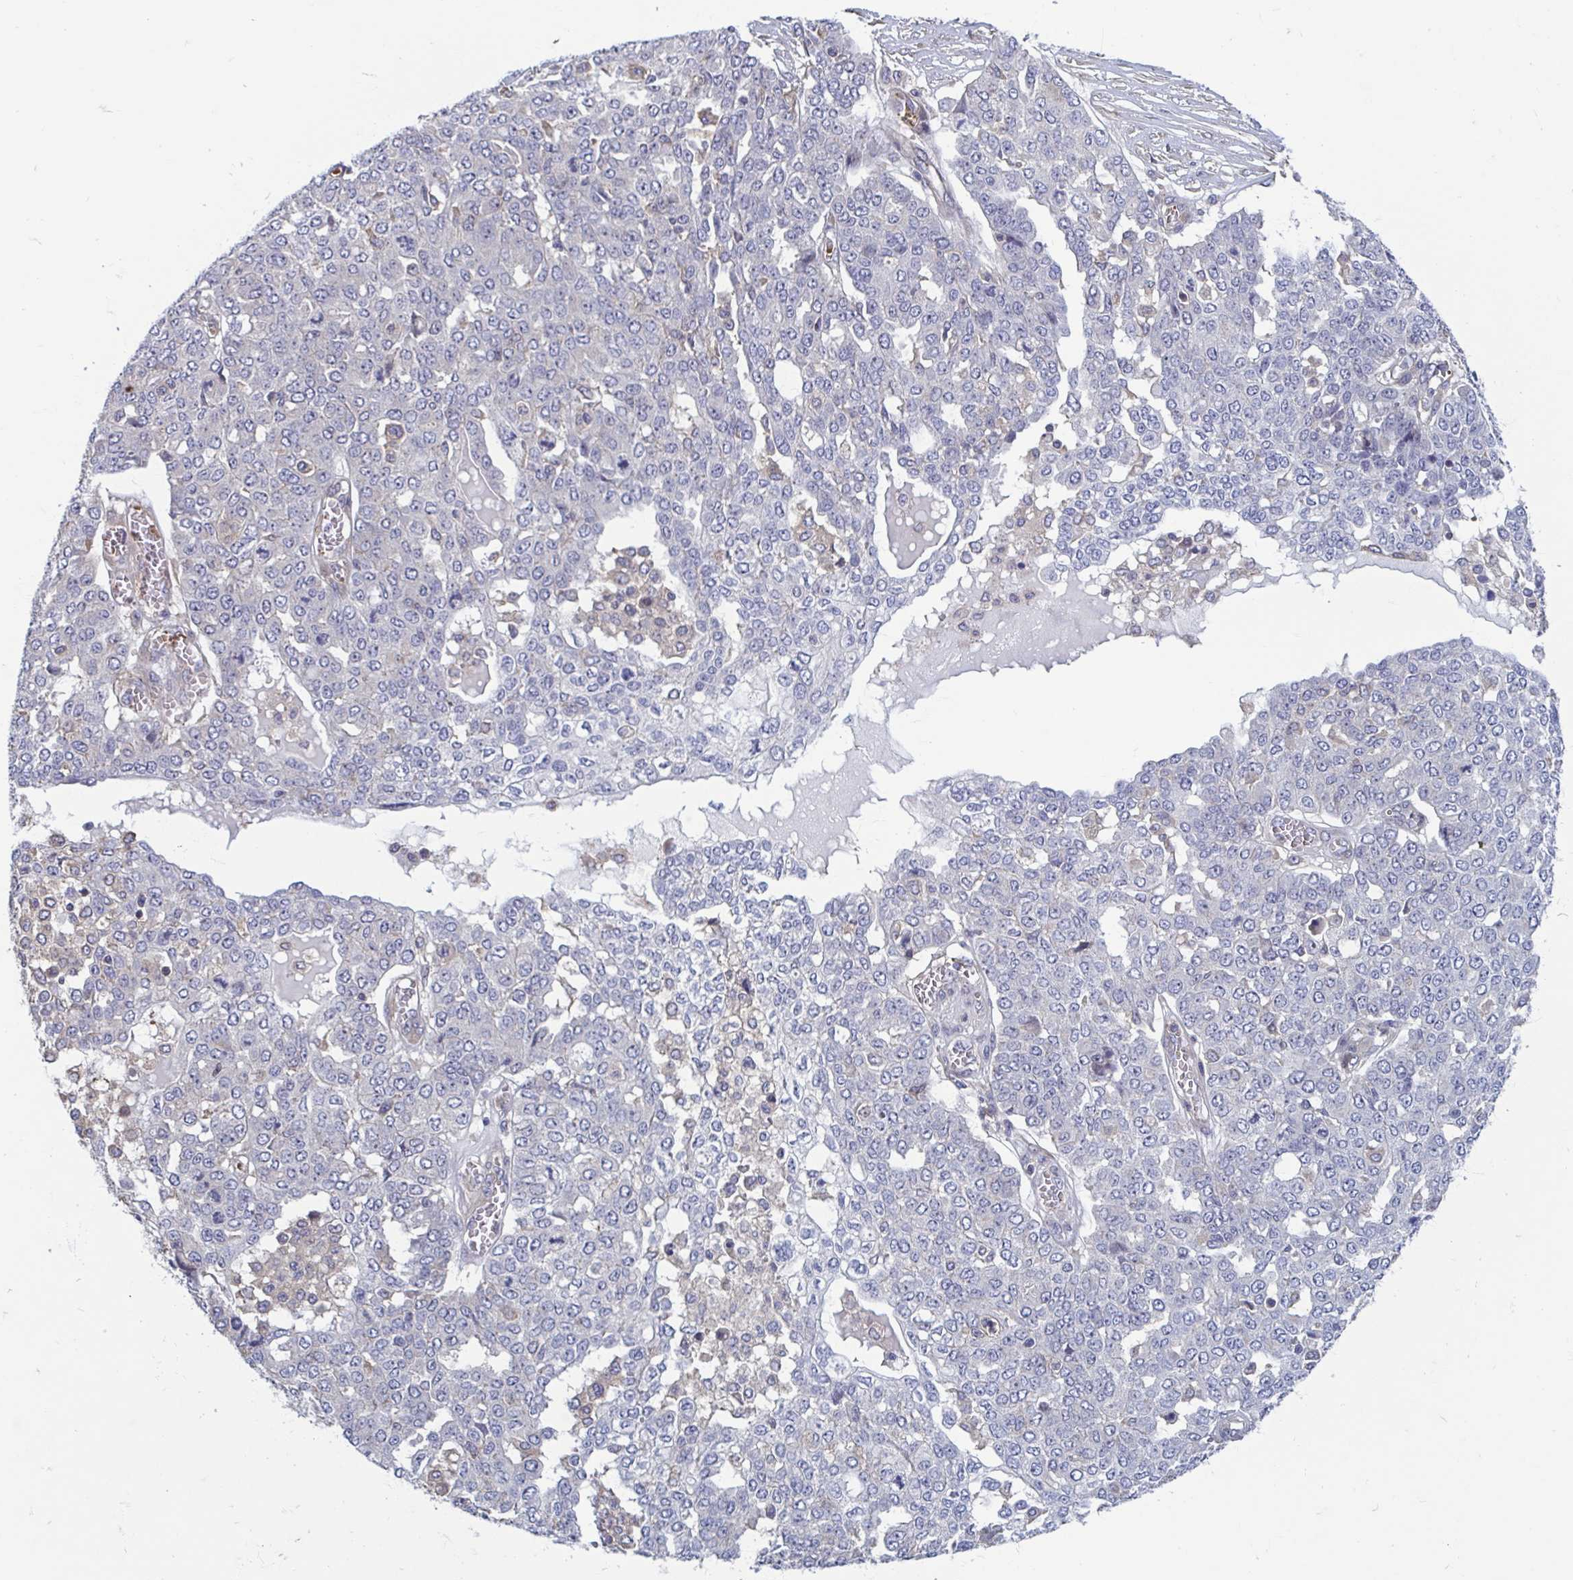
{"staining": {"intensity": "negative", "quantity": "none", "location": "none"}, "tissue": "ovarian cancer", "cell_type": "Tumor cells", "image_type": "cancer", "snomed": [{"axis": "morphology", "description": "Cystadenocarcinoma, serous, NOS"}, {"axis": "topography", "description": "Soft tissue"}, {"axis": "topography", "description": "Ovary"}], "caption": "Human serous cystadenocarcinoma (ovarian) stained for a protein using immunohistochemistry displays no positivity in tumor cells.", "gene": "LRRC38", "patient": {"sex": "female", "age": 57}}